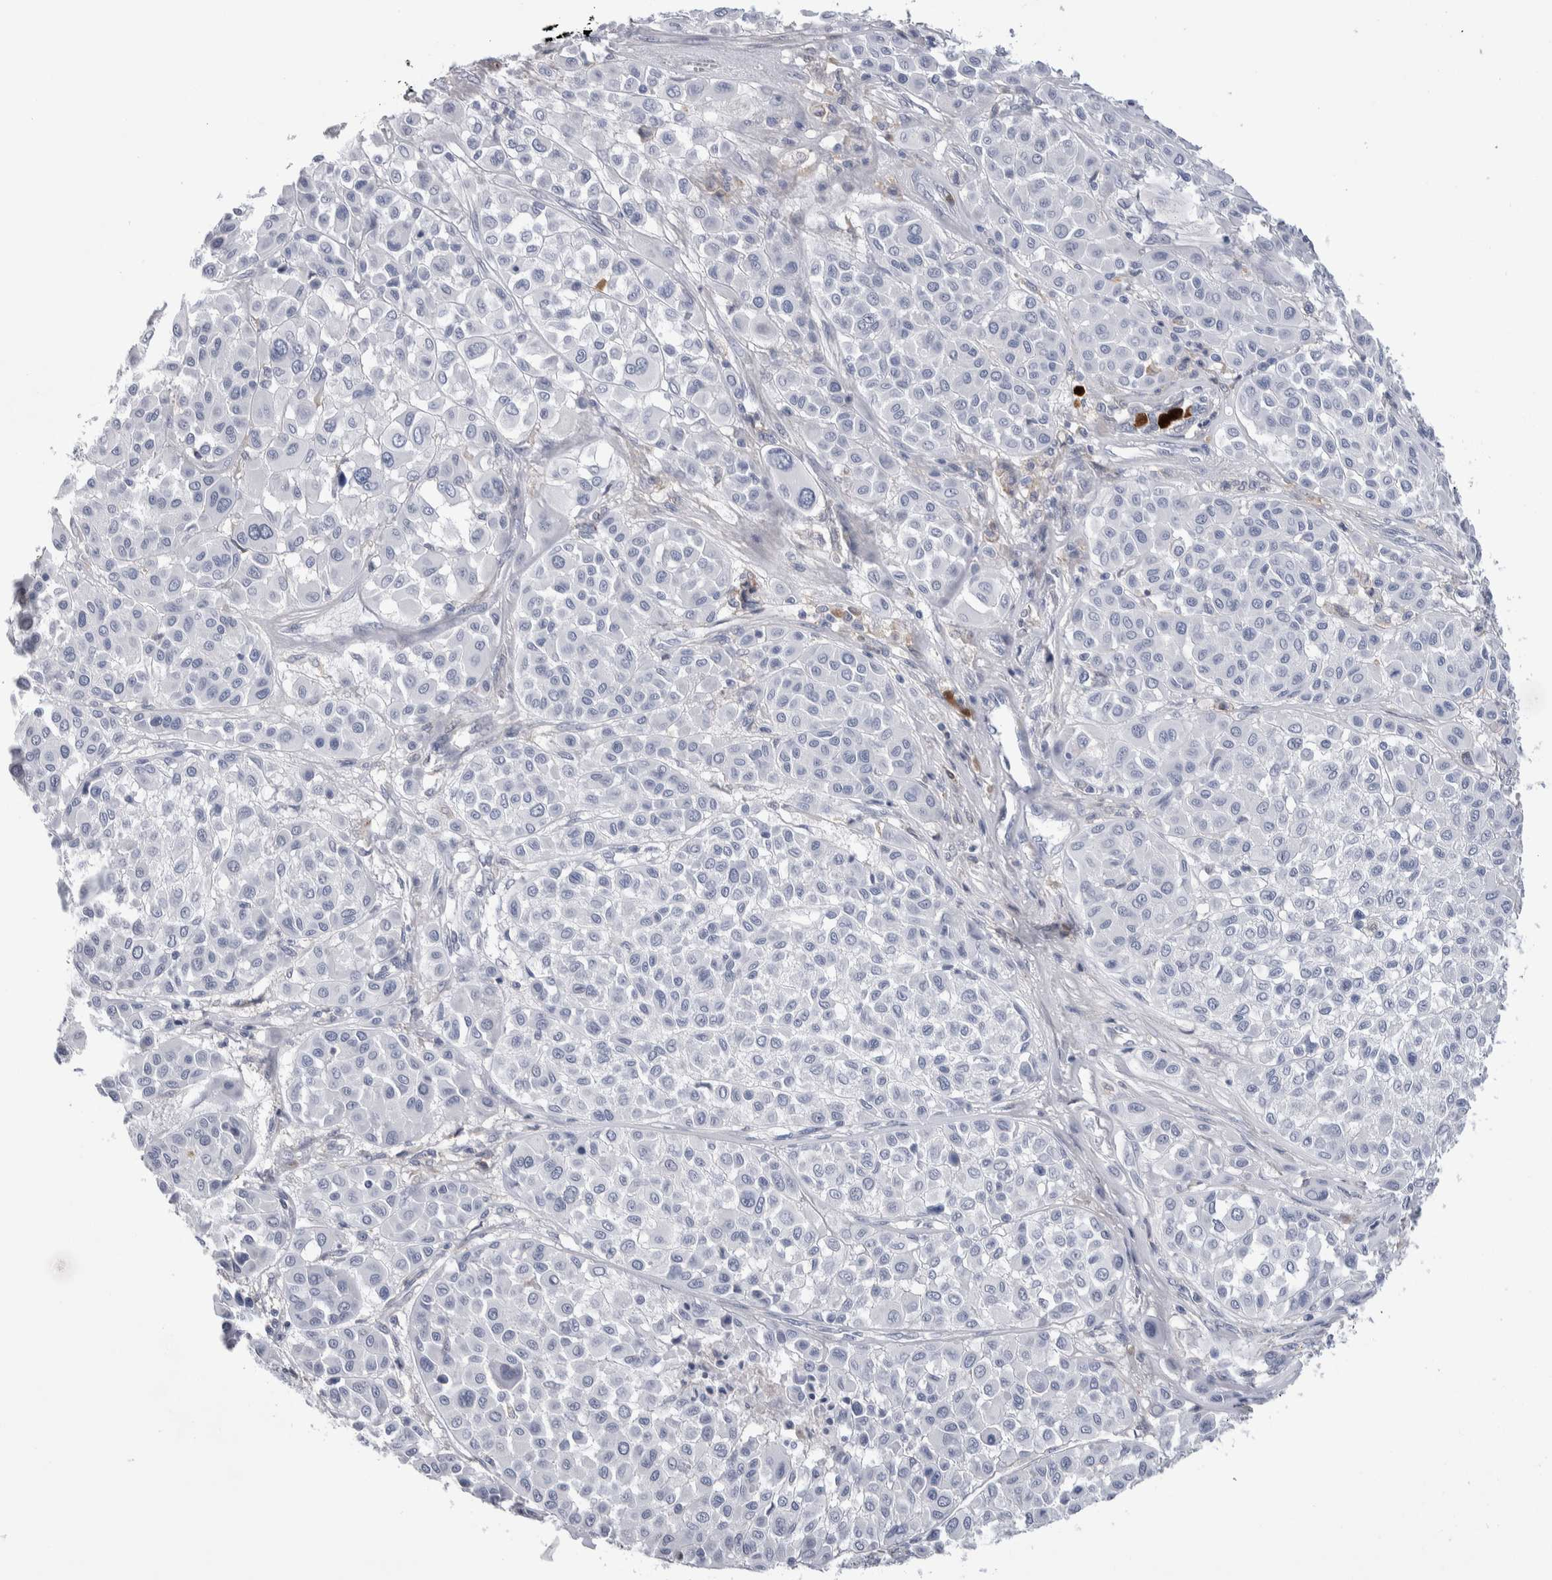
{"staining": {"intensity": "negative", "quantity": "none", "location": "none"}, "tissue": "melanoma", "cell_type": "Tumor cells", "image_type": "cancer", "snomed": [{"axis": "morphology", "description": "Malignant melanoma, Metastatic site"}, {"axis": "topography", "description": "Soft tissue"}], "caption": "Immunohistochemistry (IHC) of melanoma shows no expression in tumor cells.", "gene": "LURAP1L", "patient": {"sex": "male", "age": 41}}